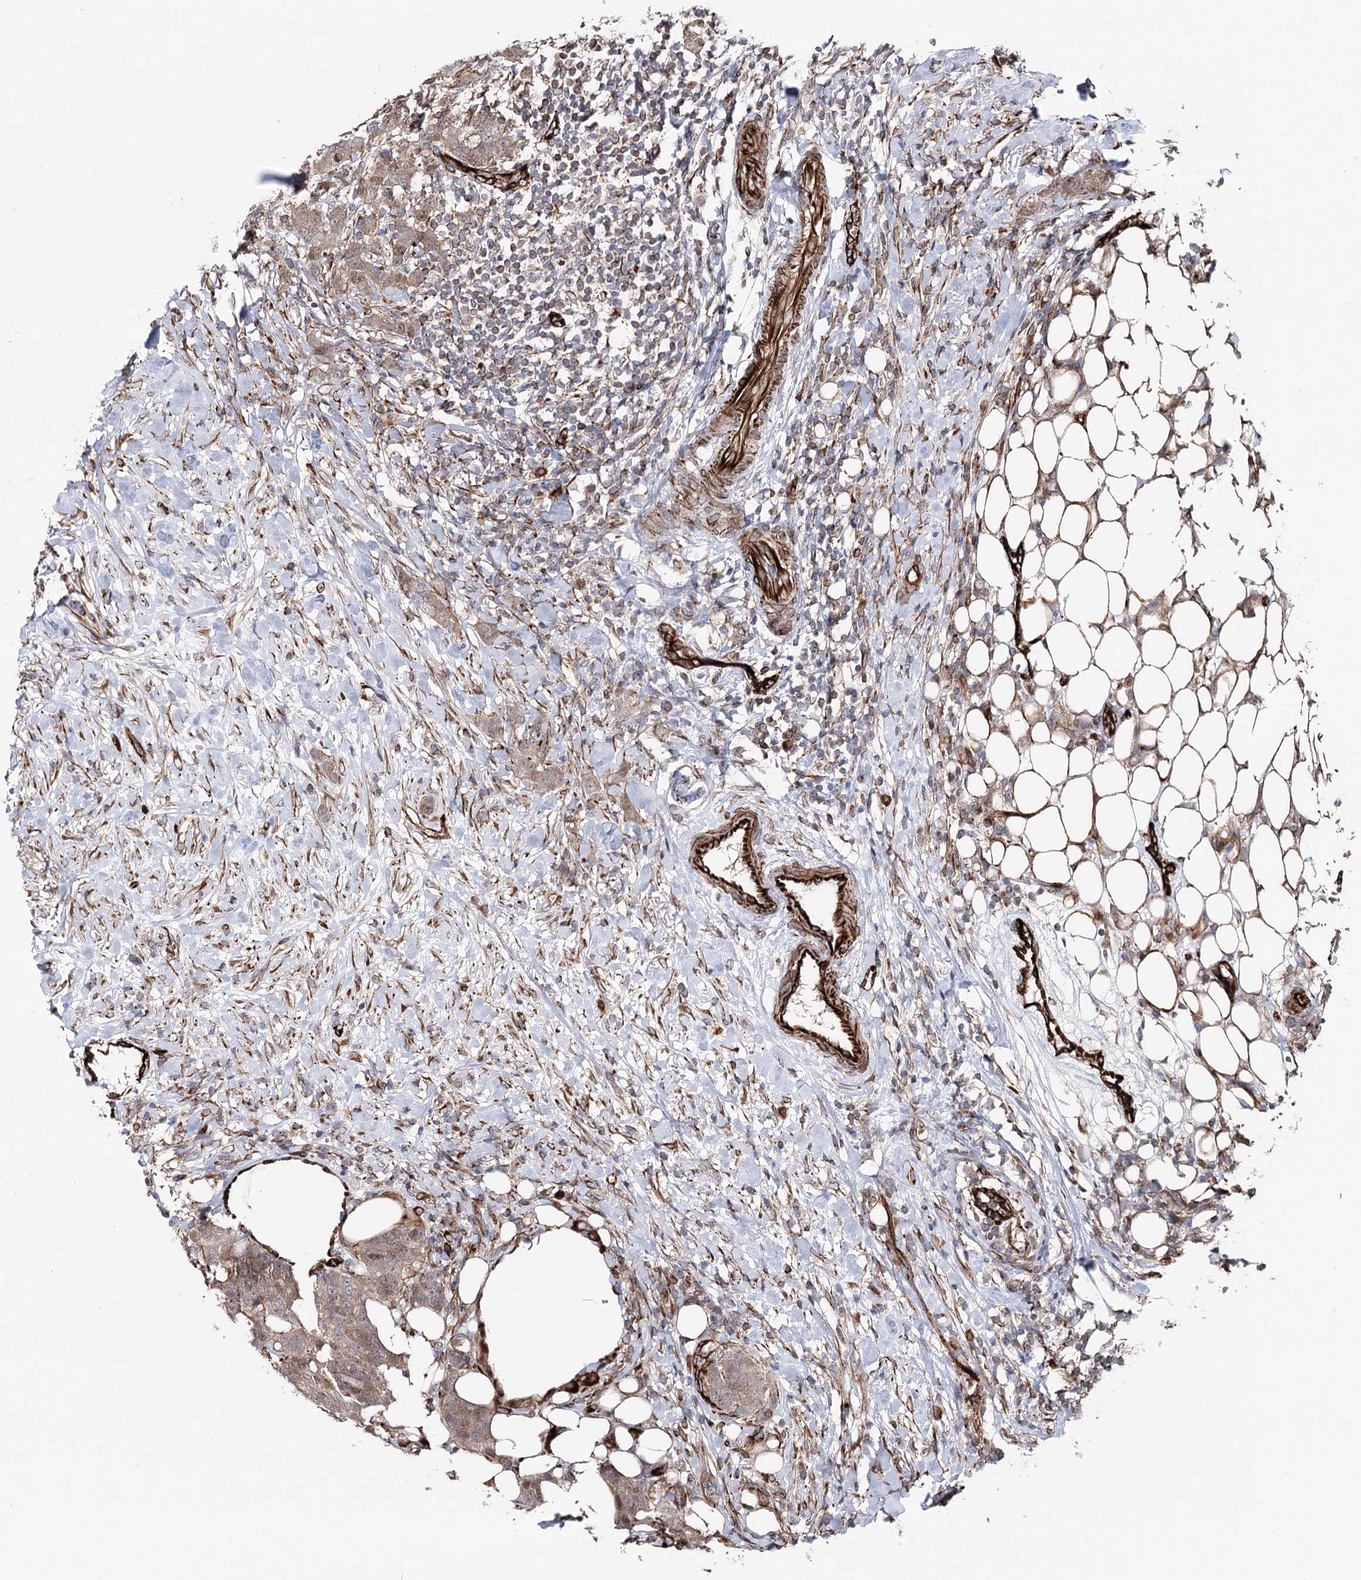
{"staining": {"intensity": "weak", "quantity": ">75%", "location": "cytoplasmic/membranous,nuclear"}, "tissue": "breast cancer", "cell_type": "Tumor cells", "image_type": "cancer", "snomed": [{"axis": "morphology", "description": "Duct carcinoma"}, {"axis": "topography", "description": "Breast"}], "caption": "Human breast cancer (intraductal carcinoma) stained with a brown dye reveals weak cytoplasmic/membranous and nuclear positive staining in about >75% of tumor cells.", "gene": "MIB1", "patient": {"sex": "female", "age": 40}}